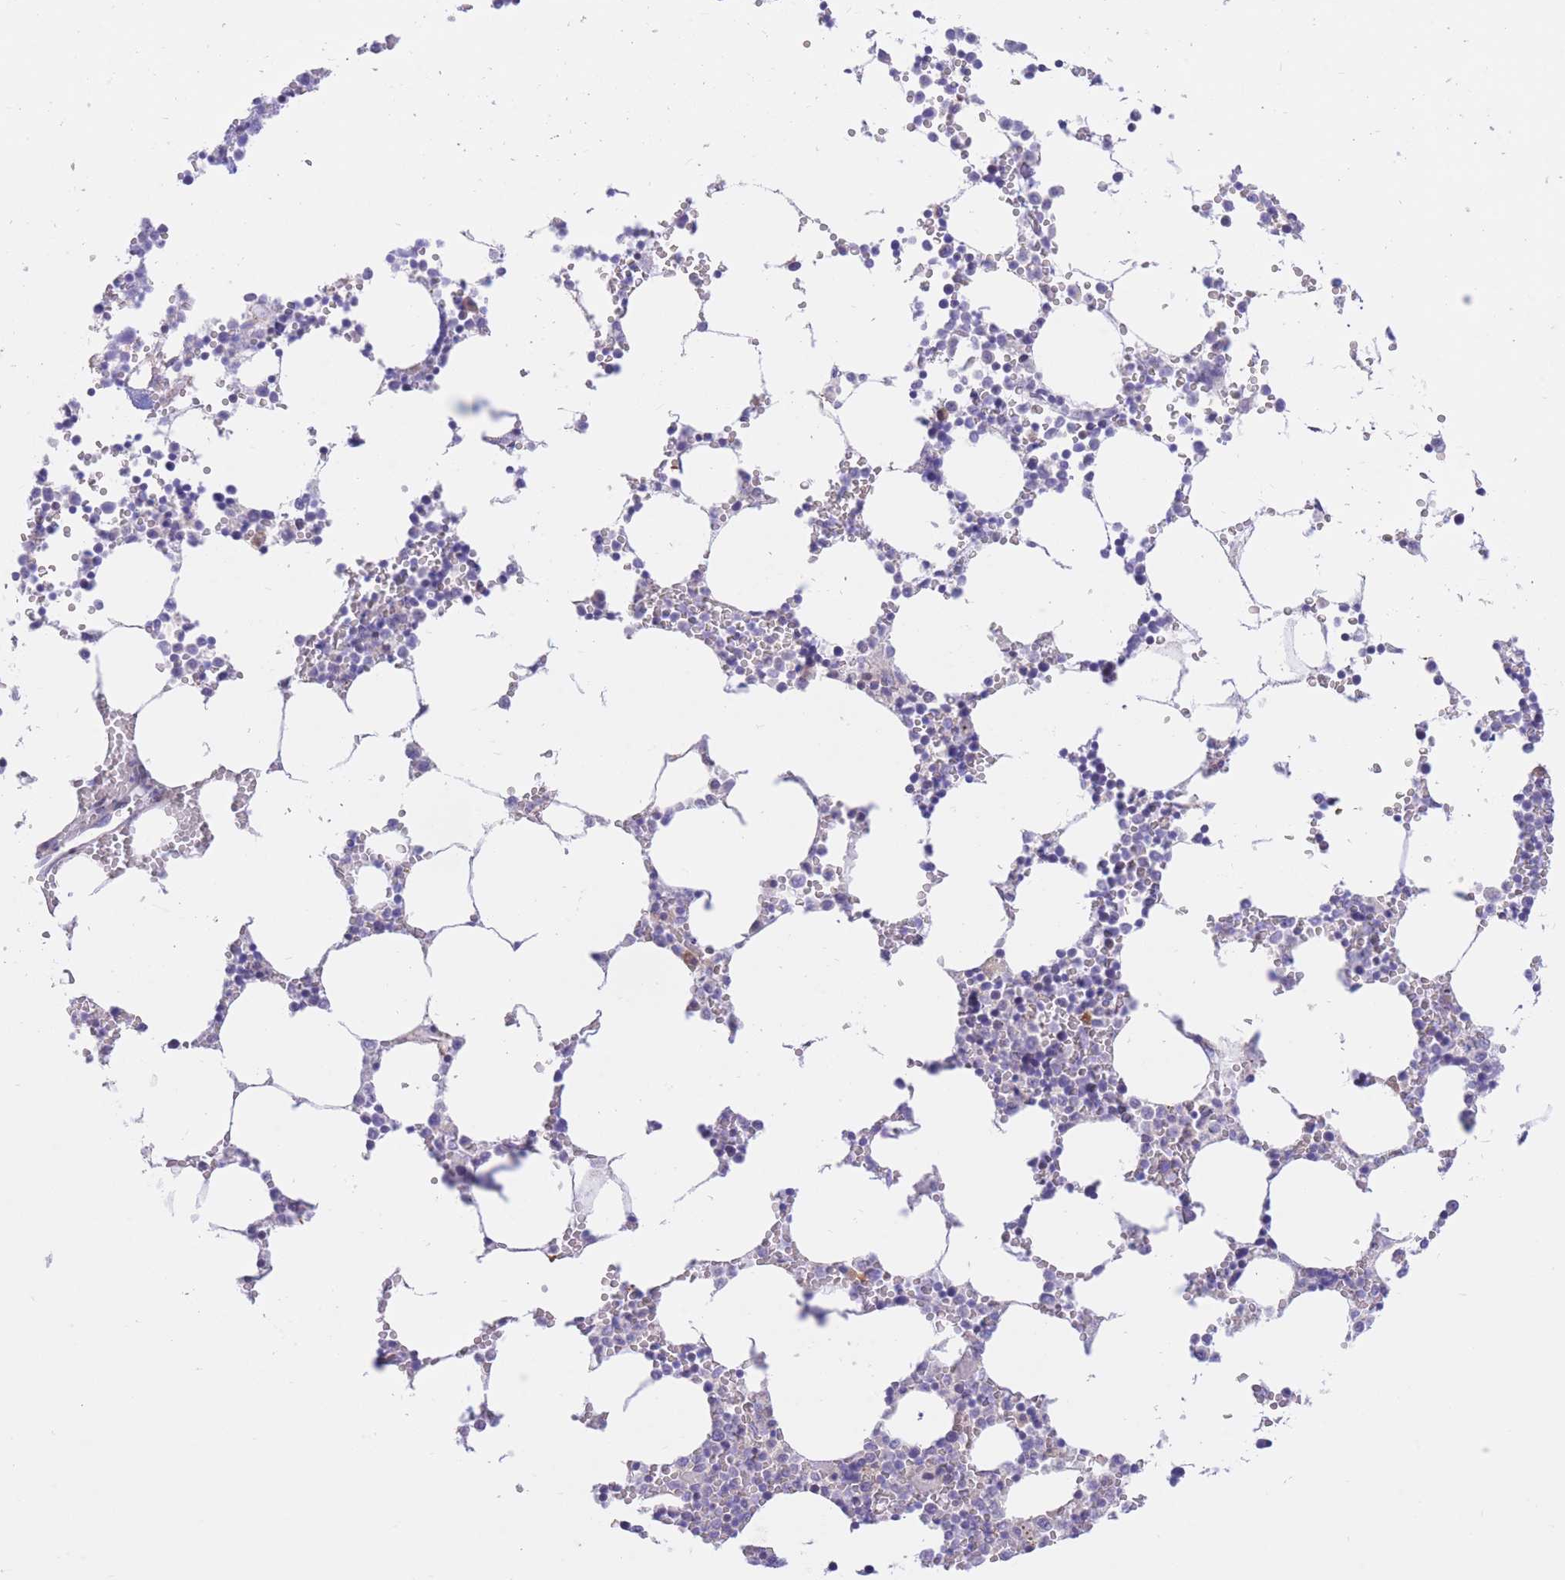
{"staining": {"intensity": "weak", "quantity": "<25%", "location": "cytoplasmic/membranous"}, "tissue": "bone marrow", "cell_type": "Hematopoietic cells", "image_type": "normal", "snomed": [{"axis": "morphology", "description": "Normal tissue, NOS"}, {"axis": "topography", "description": "Bone marrow"}], "caption": "A histopathology image of bone marrow stained for a protein exhibits no brown staining in hematopoietic cells. Nuclei are stained in blue.", "gene": "RPL39L", "patient": {"sex": "female", "age": 64}}